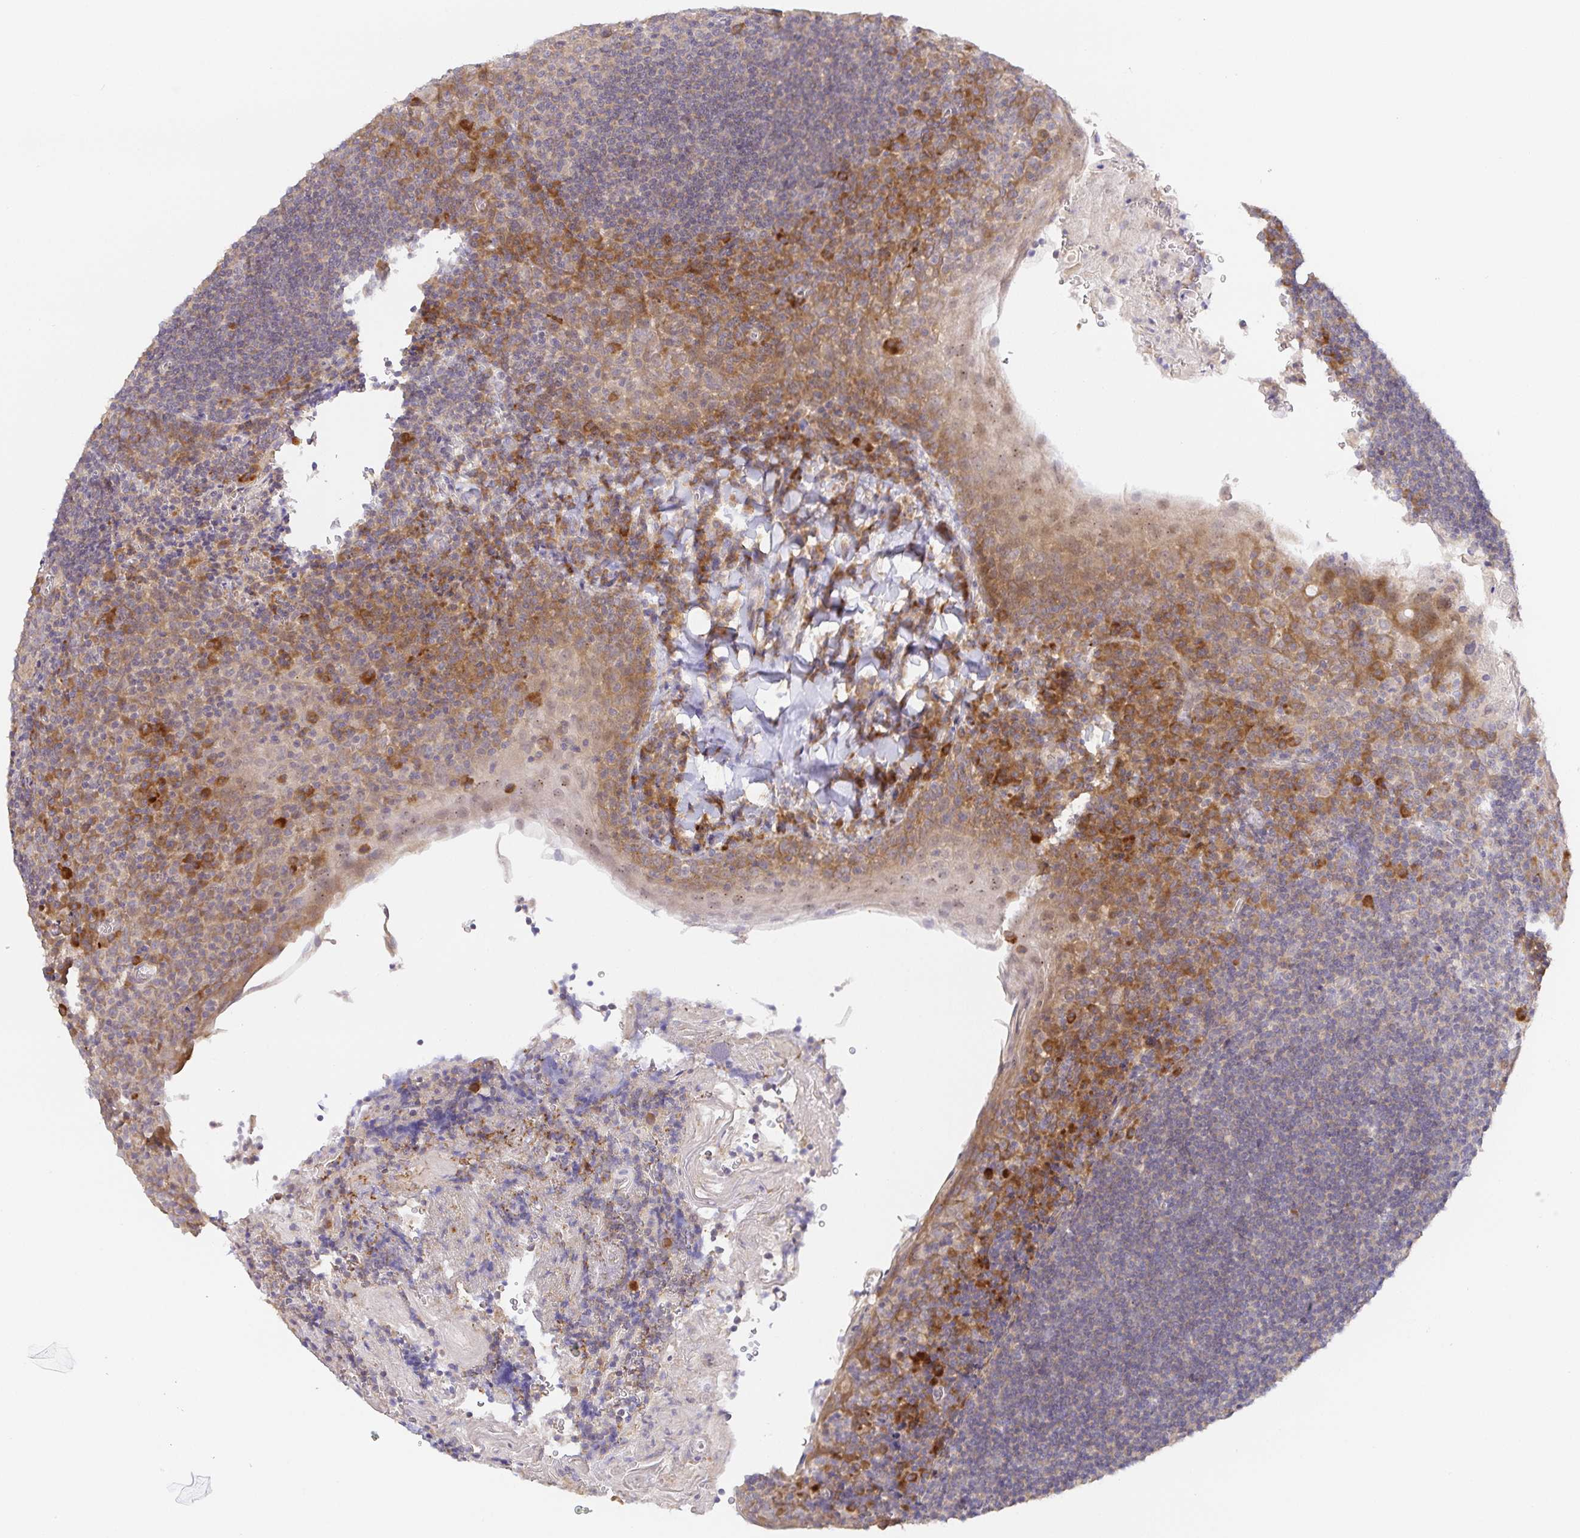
{"staining": {"intensity": "moderate", "quantity": "<25%", "location": "cytoplasmic/membranous"}, "tissue": "tonsil", "cell_type": "Germinal center cells", "image_type": "normal", "snomed": [{"axis": "morphology", "description": "Normal tissue, NOS"}, {"axis": "topography", "description": "Tonsil"}], "caption": "Germinal center cells display moderate cytoplasmic/membranous expression in approximately <25% of cells in normal tonsil. (brown staining indicates protein expression, while blue staining denotes nuclei).", "gene": "ZDHHC11B", "patient": {"sex": "male", "age": 27}}